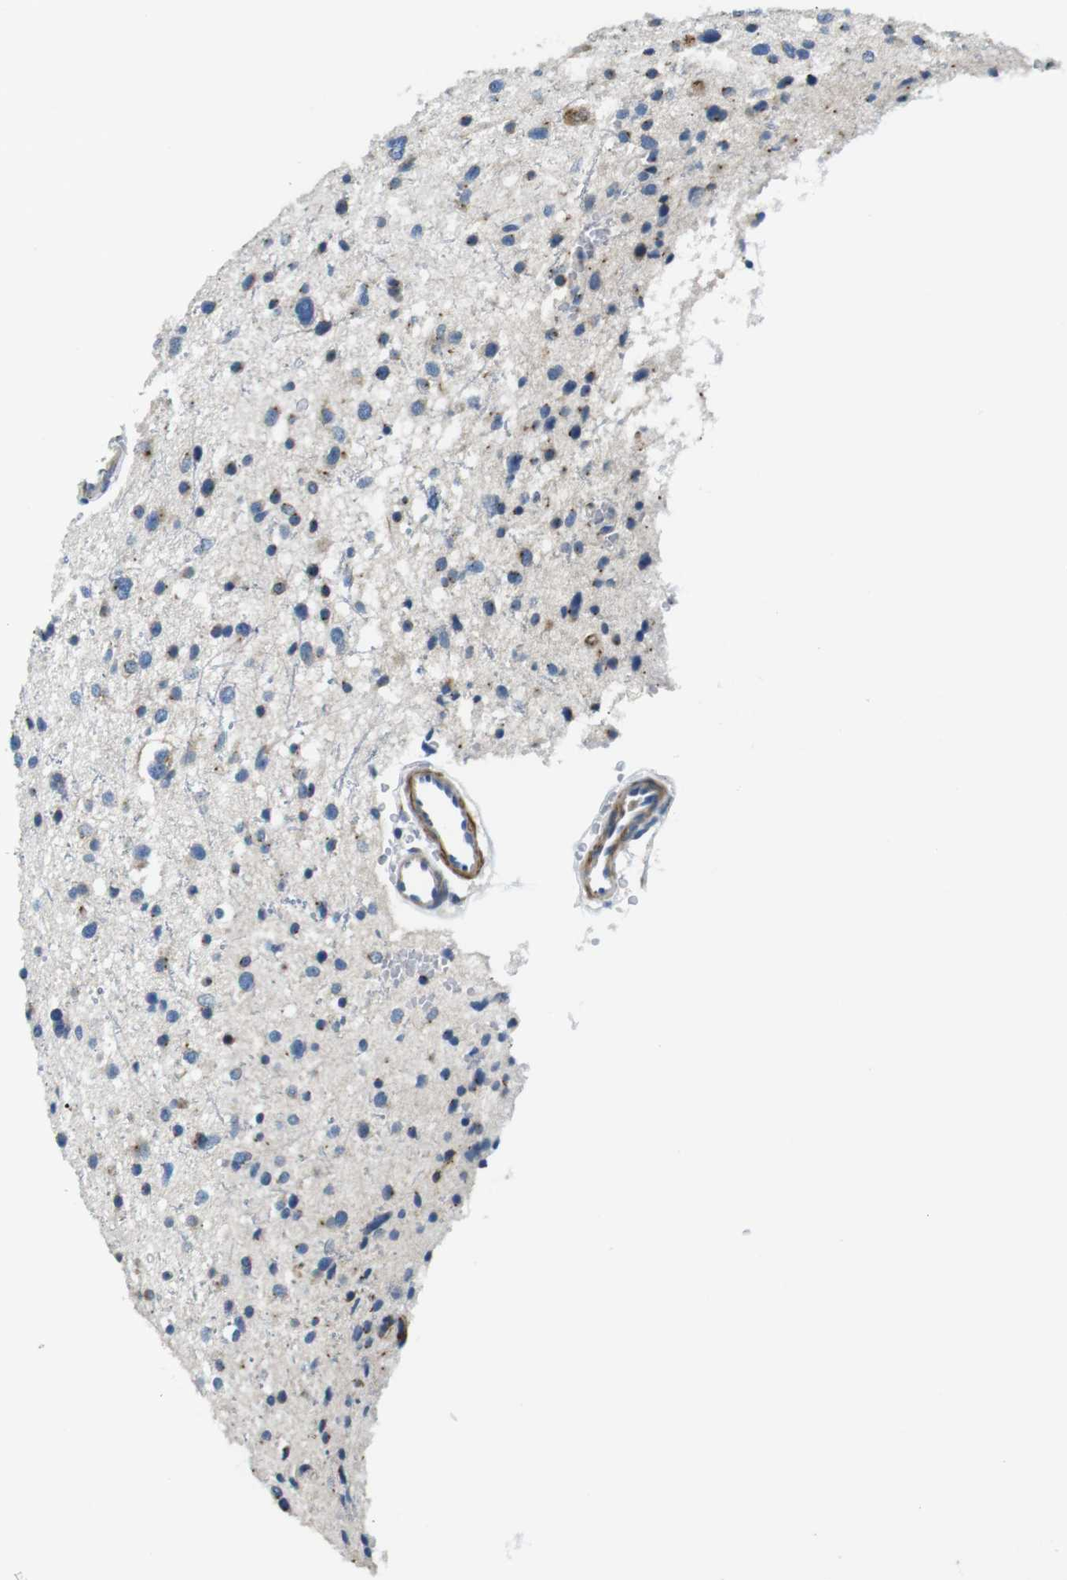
{"staining": {"intensity": "weak", "quantity": "25%-75%", "location": "cytoplasmic/membranous"}, "tissue": "glioma", "cell_type": "Tumor cells", "image_type": "cancer", "snomed": [{"axis": "morphology", "description": "Glioma, malignant, Low grade"}, {"axis": "topography", "description": "Brain"}], "caption": "Immunohistochemistry micrograph of neoplastic tissue: glioma stained using immunohistochemistry demonstrates low levels of weak protein expression localized specifically in the cytoplasmic/membranous of tumor cells, appearing as a cytoplasmic/membranous brown color.", "gene": "UNC5CL", "patient": {"sex": "female", "age": 37}}